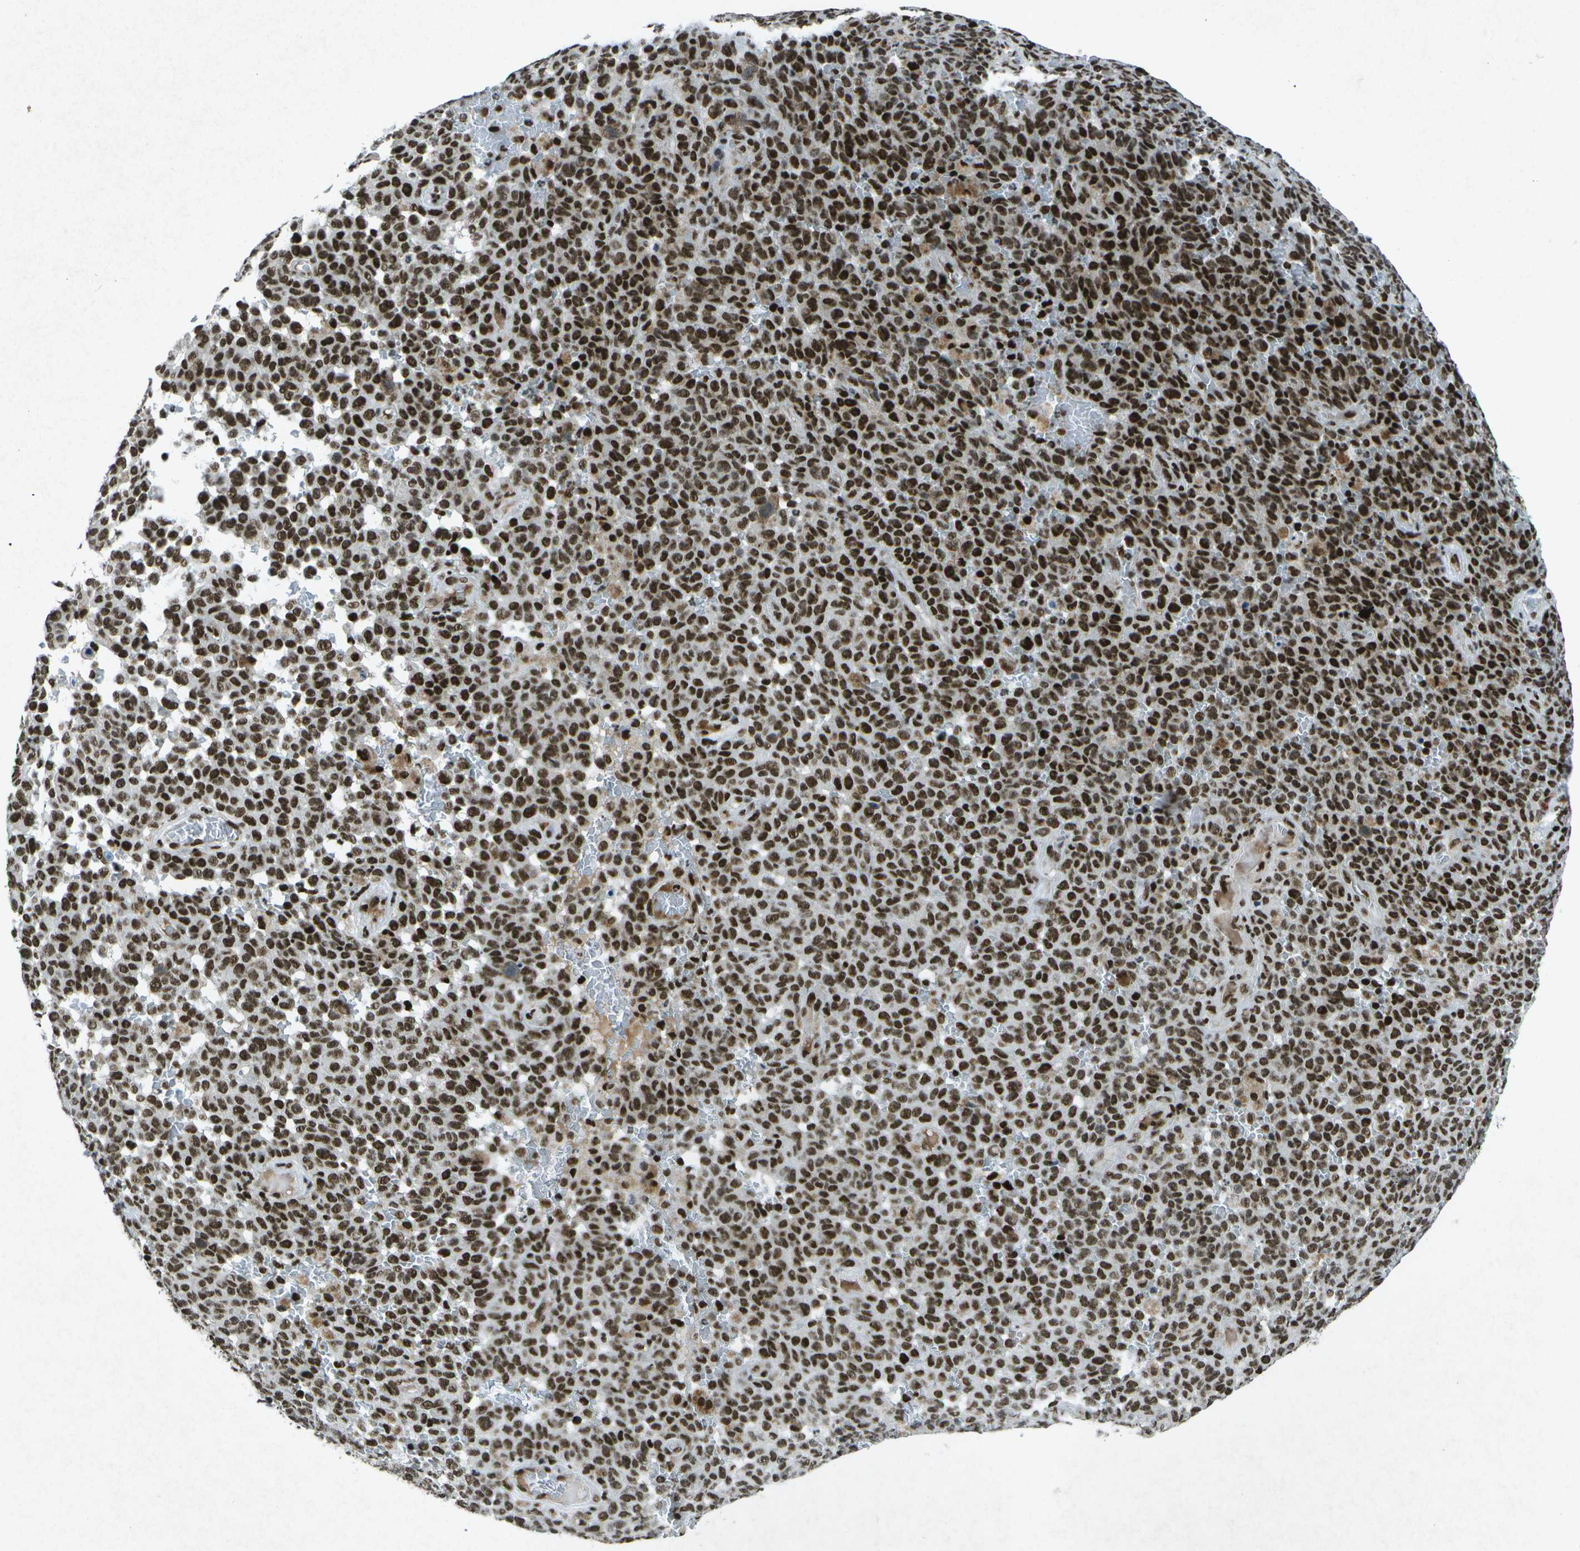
{"staining": {"intensity": "strong", "quantity": ">75%", "location": "nuclear"}, "tissue": "melanoma", "cell_type": "Tumor cells", "image_type": "cancer", "snomed": [{"axis": "morphology", "description": "Malignant melanoma, NOS"}, {"axis": "topography", "description": "Skin"}], "caption": "Immunohistochemistry (IHC) of human melanoma exhibits high levels of strong nuclear positivity in approximately >75% of tumor cells.", "gene": "MTA2", "patient": {"sex": "female", "age": 82}}